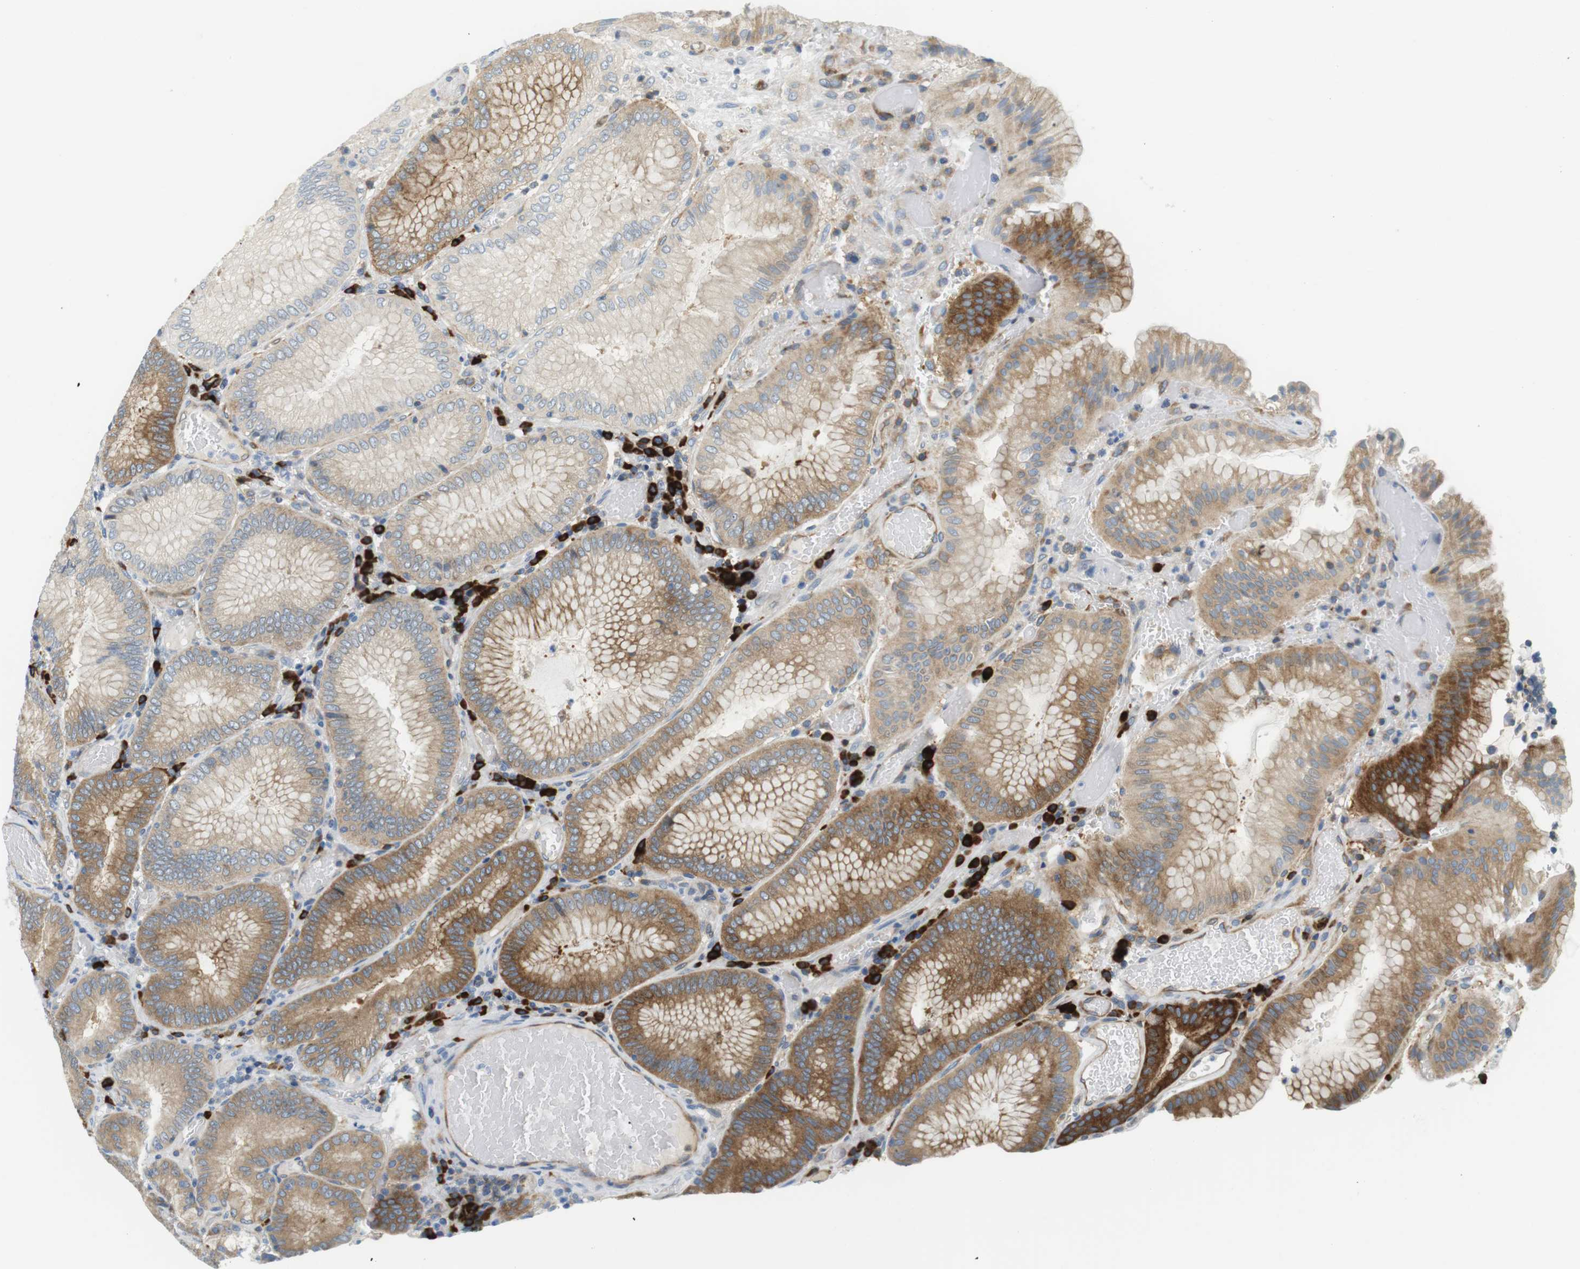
{"staining": {"intensity": "moderate", "quantity": "25%-75%", "location": "cytoplasmic/membranous"}, "tissue": "stomach", "cell_type": "Glandular cells", "image_type": "normal", "snomed": [{"axis": "morphology", "description": "Normal tissue, NOS"}, {"axis": "morphology", "description": "Carcinoid, malignant, NOS"}, {"axis": "topography", "description": "Stomach, upper"}], "caption": "Immunohistochemical staining of normal human stomach shows medium levels of moderate cytoplasmic/membranous expression in approximately 25%-75% of glandular cells. (DAB (3,3'-diaminobenzidine) IHC, brown staining for protein, blue staining for nuclei).", "gene": "TMEM200A", "patient": {"sex": "male", "age": 39}}